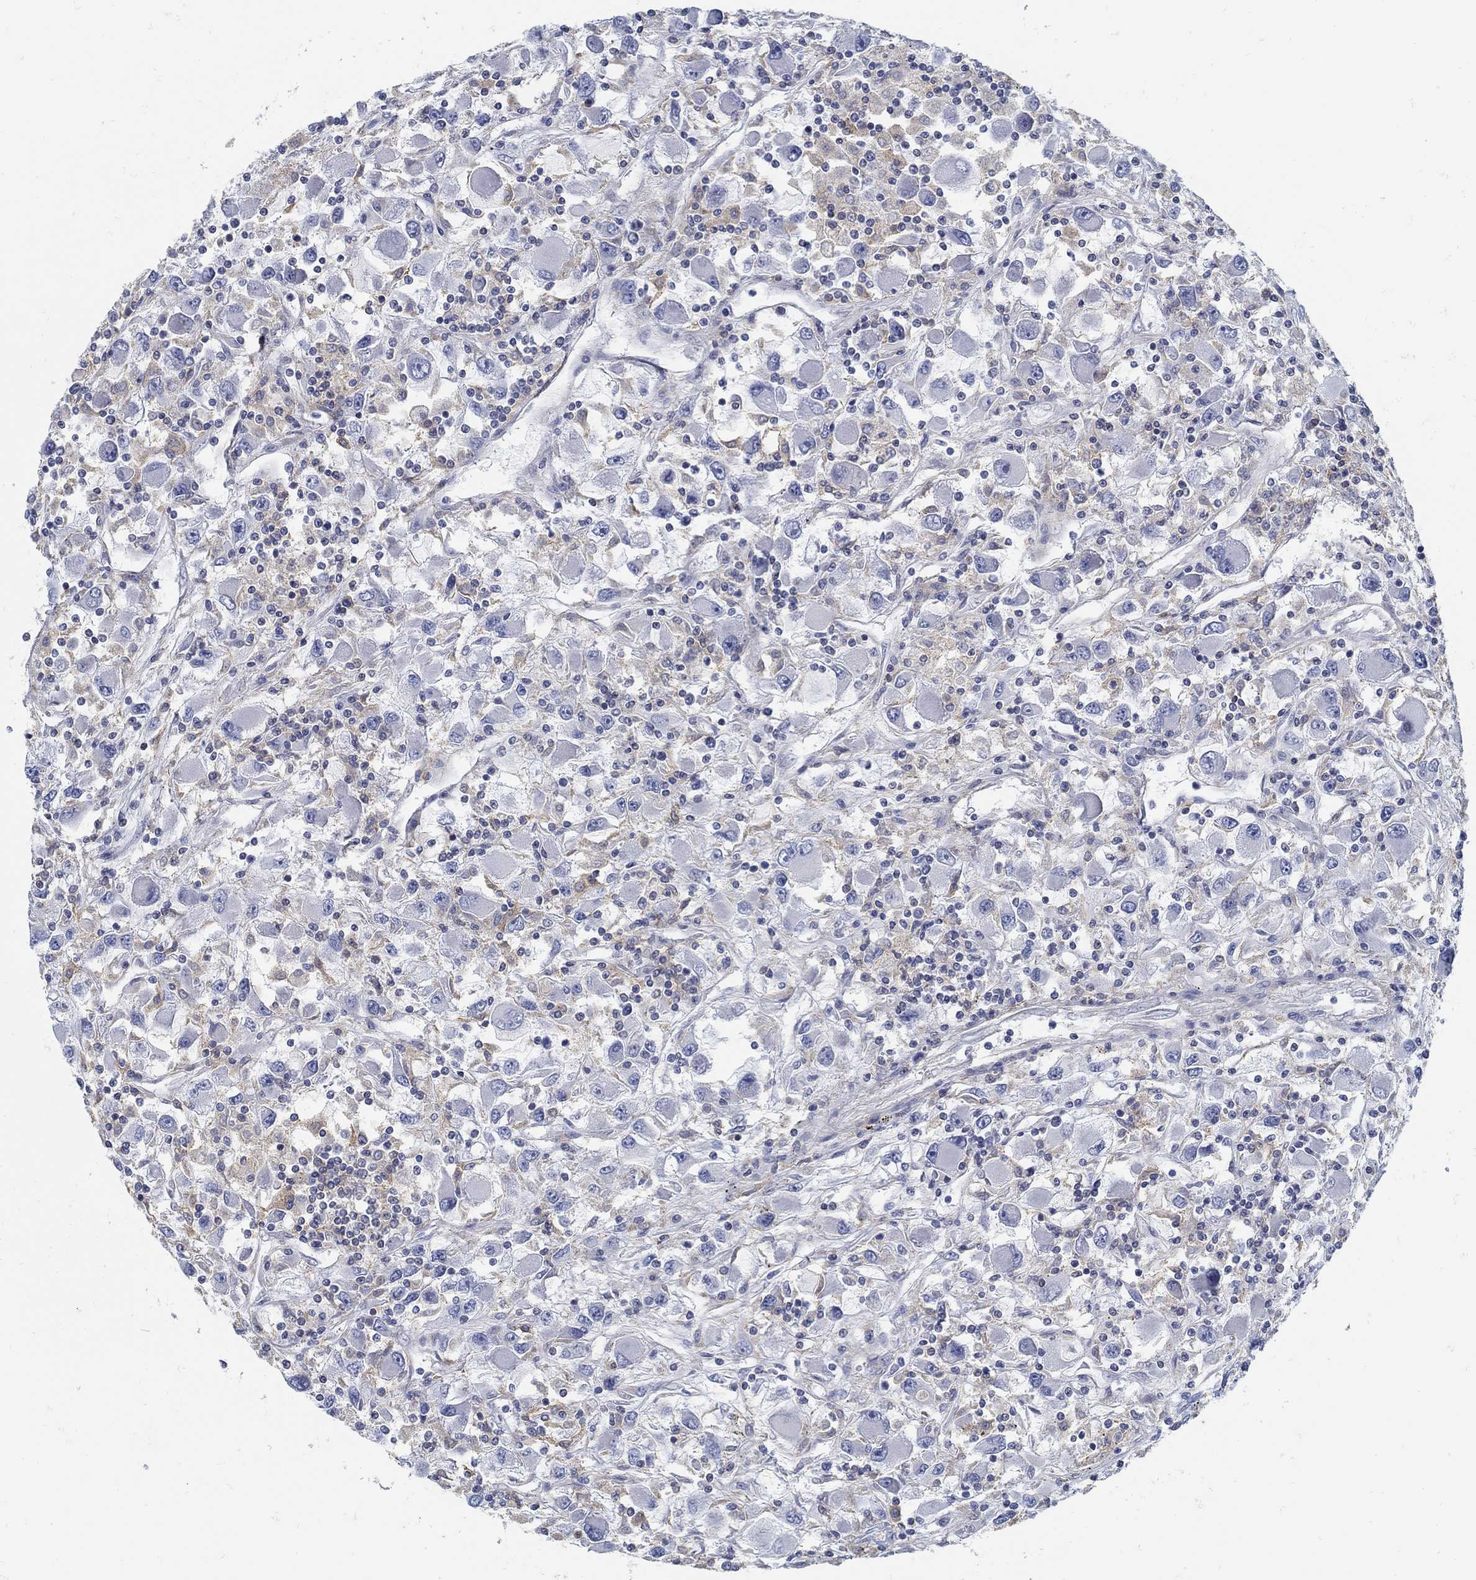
{"staining": {"intensity": "negative", "quantity": "none", "location": "none"}, "tissue": "renal cancer", "cell_type": "Tumor cells", "image_type": "cancer", "snomed": [{"axis": "morphology", "description": "Adenocarcinoma, NOS"}, {"axis": "topography", "description": "Kidney"}], "caption": "This is an immunohistochemistry (IHC) image of human renal cancer. There is no expression in tumor cells.", "gene": "ZFAND4", "patient": {"sex": "female", "age": 67}}